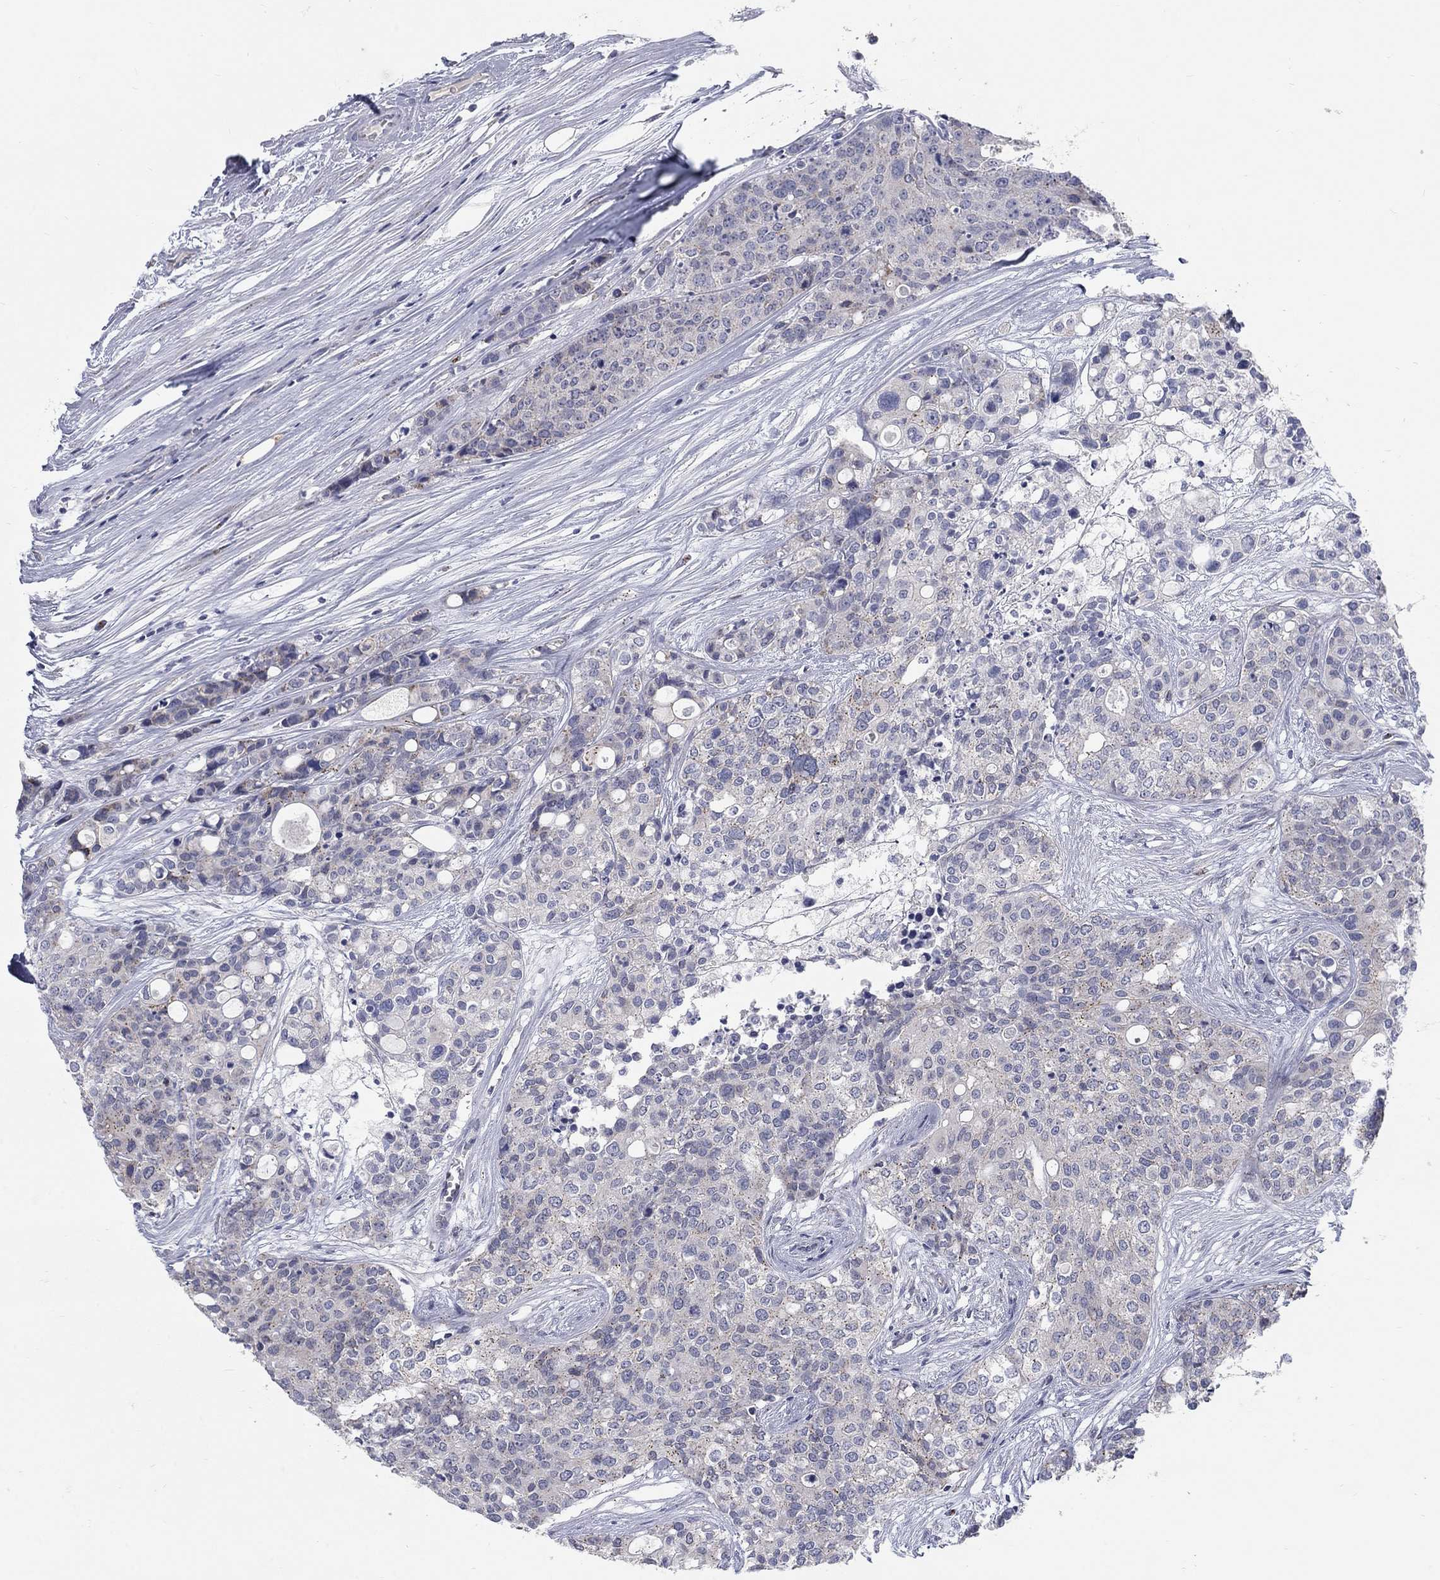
{"staining": {"intensity": "negative", "quantity": "none", "location": "none"}, "tissue": "carcinoid", "cell_type": "Tumor cells", "image_type": "cancer", "snomed": [{"axis": "morphology", "description": "Carcinoid, malignant, NOS"}, {"axis": "topography", "description": "Colon"}], "caption": "Immunohistochemistry (IHC) of human carcinoid exhibits no positivity in tumor cells.", "gene": "PANK3", "patient": {"sex": "male", "age": 81}}